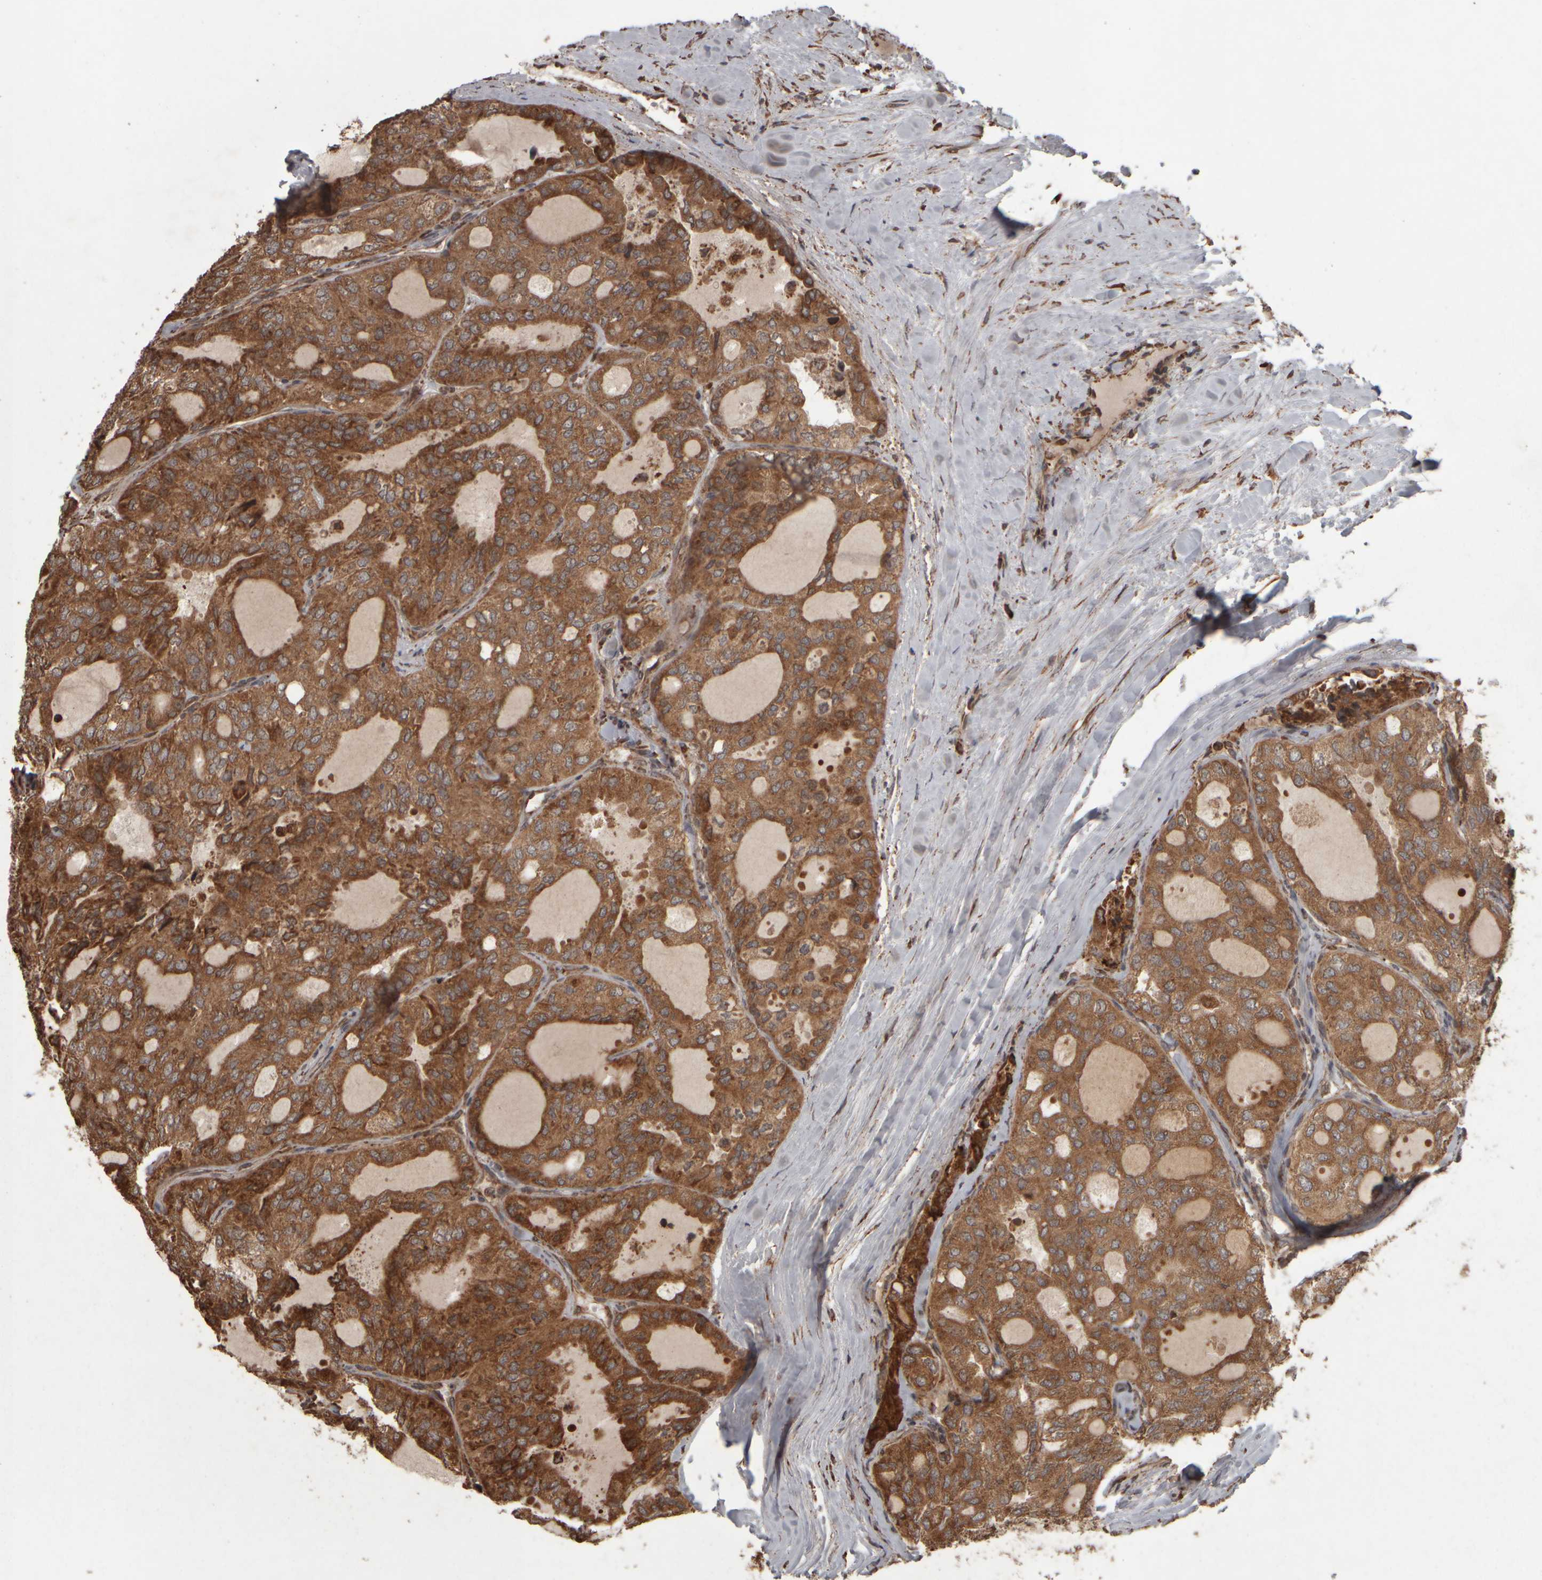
{"staining": {"intensity": "strong", "quantity": ">75%", "location": "cytoplasmic/membranous"}, "tissue": "thyroid cancer", "cell_type": "Tumor cells", "image_type": "cancer", "snomed": [{"axis": "morphology", "description": "Follicular adenoma carcinoma, NOS"}, {"axis": "topography", "description": "Thyroid gland"}], "caption": "An image of human thyroid cancer (follicular adenoma carcinoma) stained for a protein reveals strong cytoplasmic/membranous brown staining in tumor cells.", "gene": "AGBL3", "patient": {"sex": "male", "age": 75}}